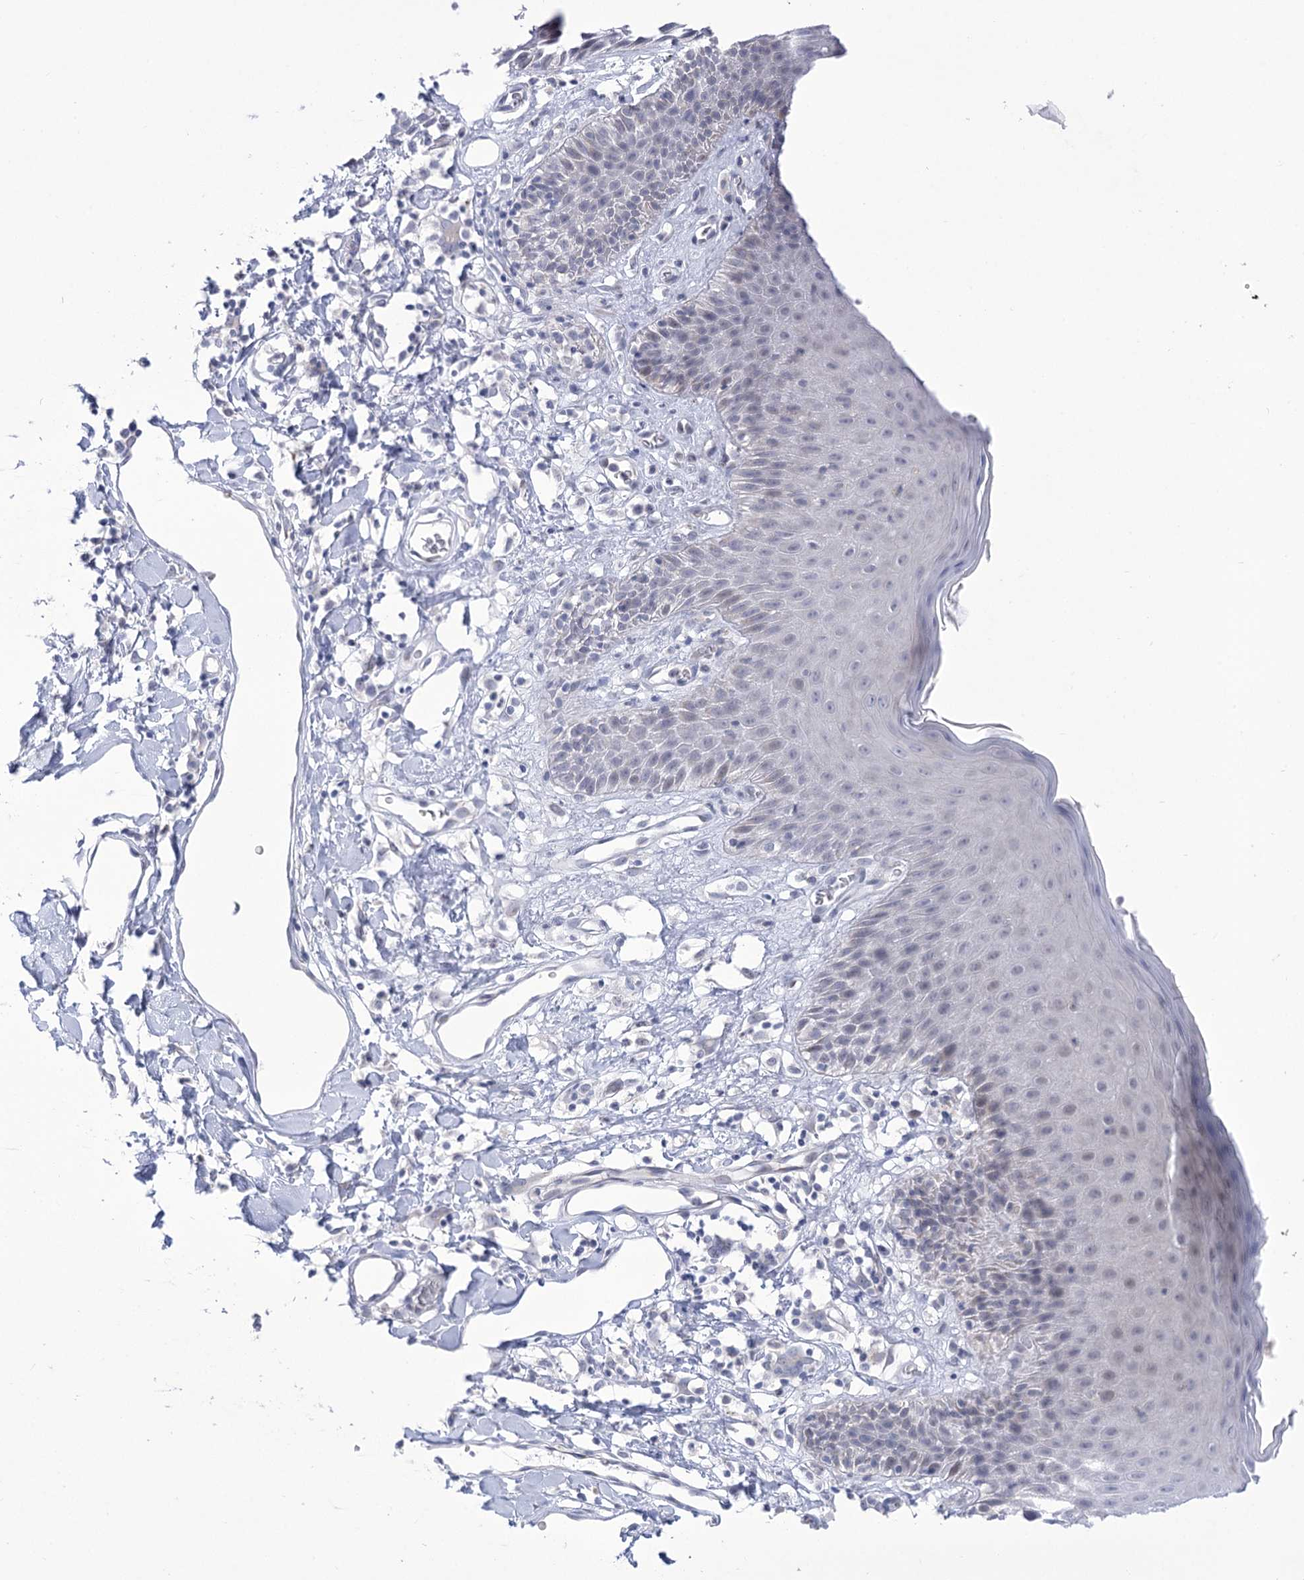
{"staining": {"intensity": "negative", "quantity": "none", "location": "none"}, "tissue": "skin", "cell_type": "Epidermal cells", "image_type": "normal", "snomed": [{"axis": "morphology", "description": "Normal tissue, NOS"}, {"axis": "topography", "description": "Vulva"}], "caption": "The micrograph exhibits no staining of epidermal cells in benign skin.", "gene": "BEND7", "patient": {"sex": "female", "age": 68}}